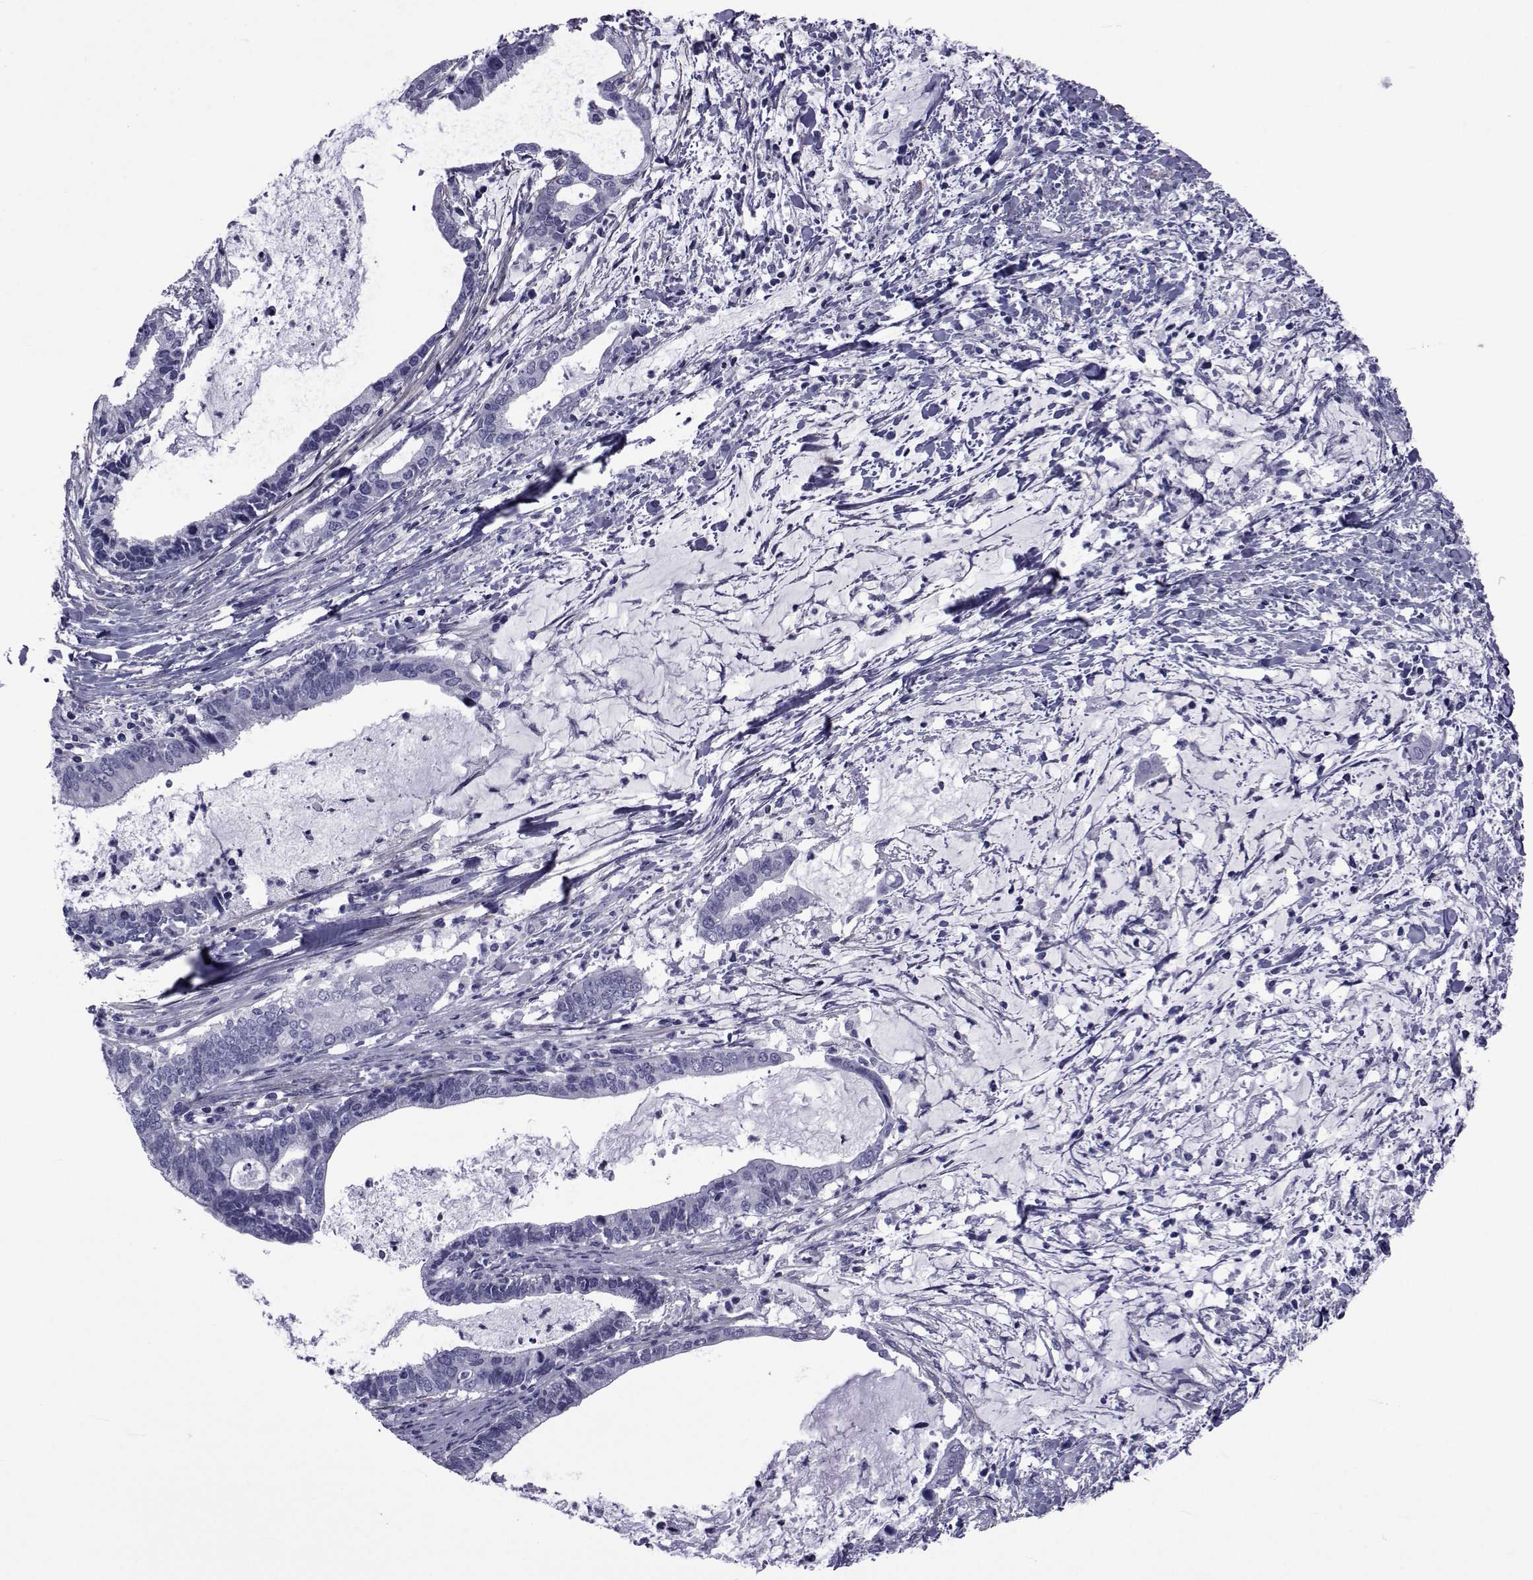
{"staining": {"intensity": "negative", "quantity": "none", "location": "none"}, "tissue": "cervical cancer", "cell_type": "Tumor cells", "image_type": "cancer", "snomed": [{"axis": "morphology", "description": "Adenocarcinoma, NOS"}, {"axis": "topography", "description": "Cervix"}], "caption": "Cervical cancer was stained to show a protein in brown. There is no significant positivity in tumor cells.", "gene": "GKAP1", "patient": {"sex": "female", "age": 42}}